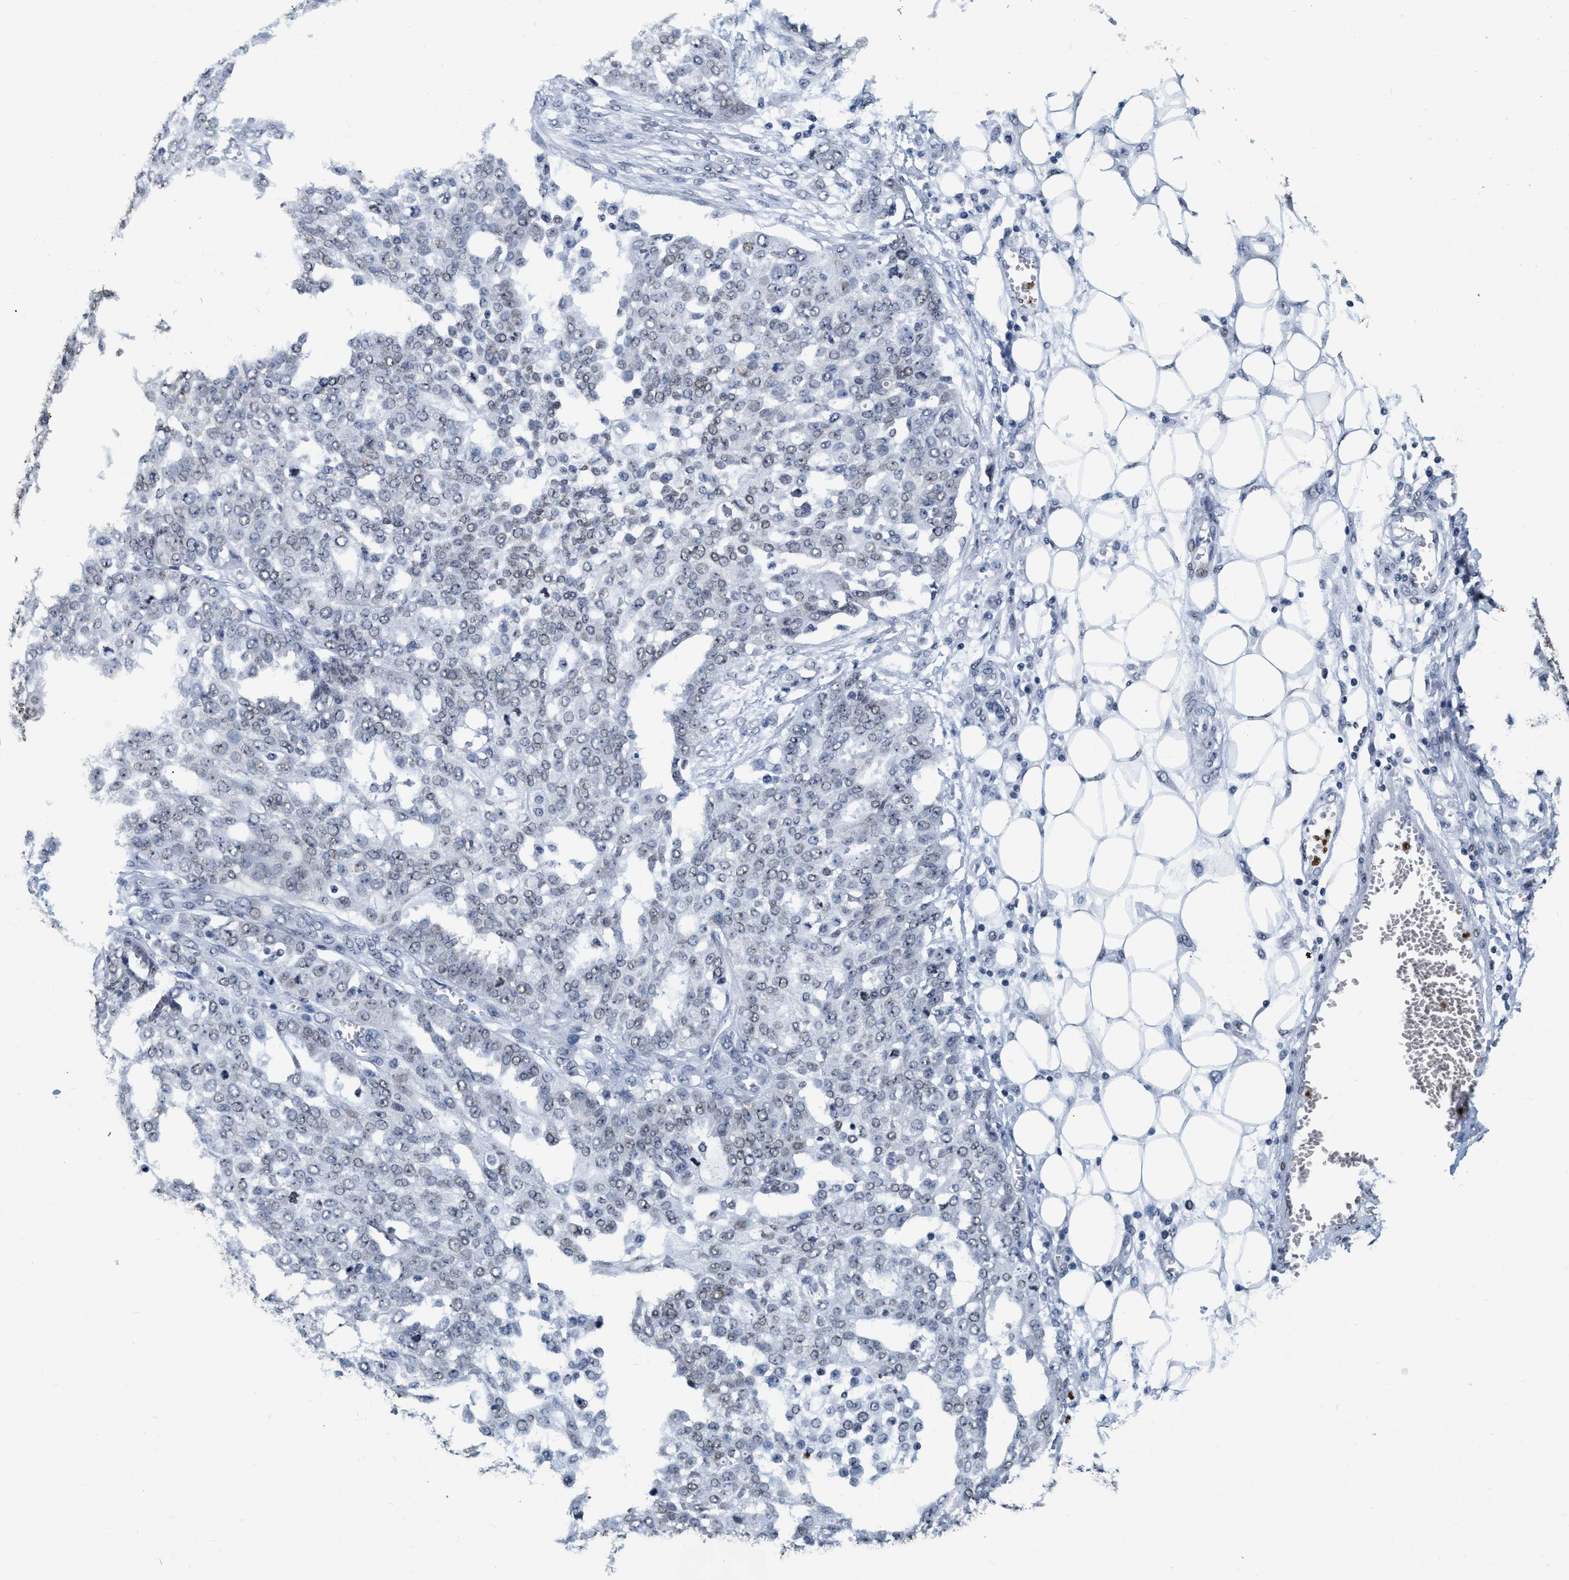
{"staining": {"intensity": "weak", "quantity": "<25%", "location": "nuclear"}, "tissue": "ovarian cancer", "cell_type": "Tumor cells", "image_type": "cancer", "snomed": [{"axis": "morphology", "description": "Cystadenocarcinoma, serous, NOS"}, {"axis": "topography", "description": "Soft tissue"}, {"axis": "topography", "description": "Ovary"}], "caption": "Protein analysis of ovarian serous cystadenocarcinoma demonstrates no significant expression in tumor cells.", "gene": "CCNE2", "patient": {"sex": "female", "age": 57}}